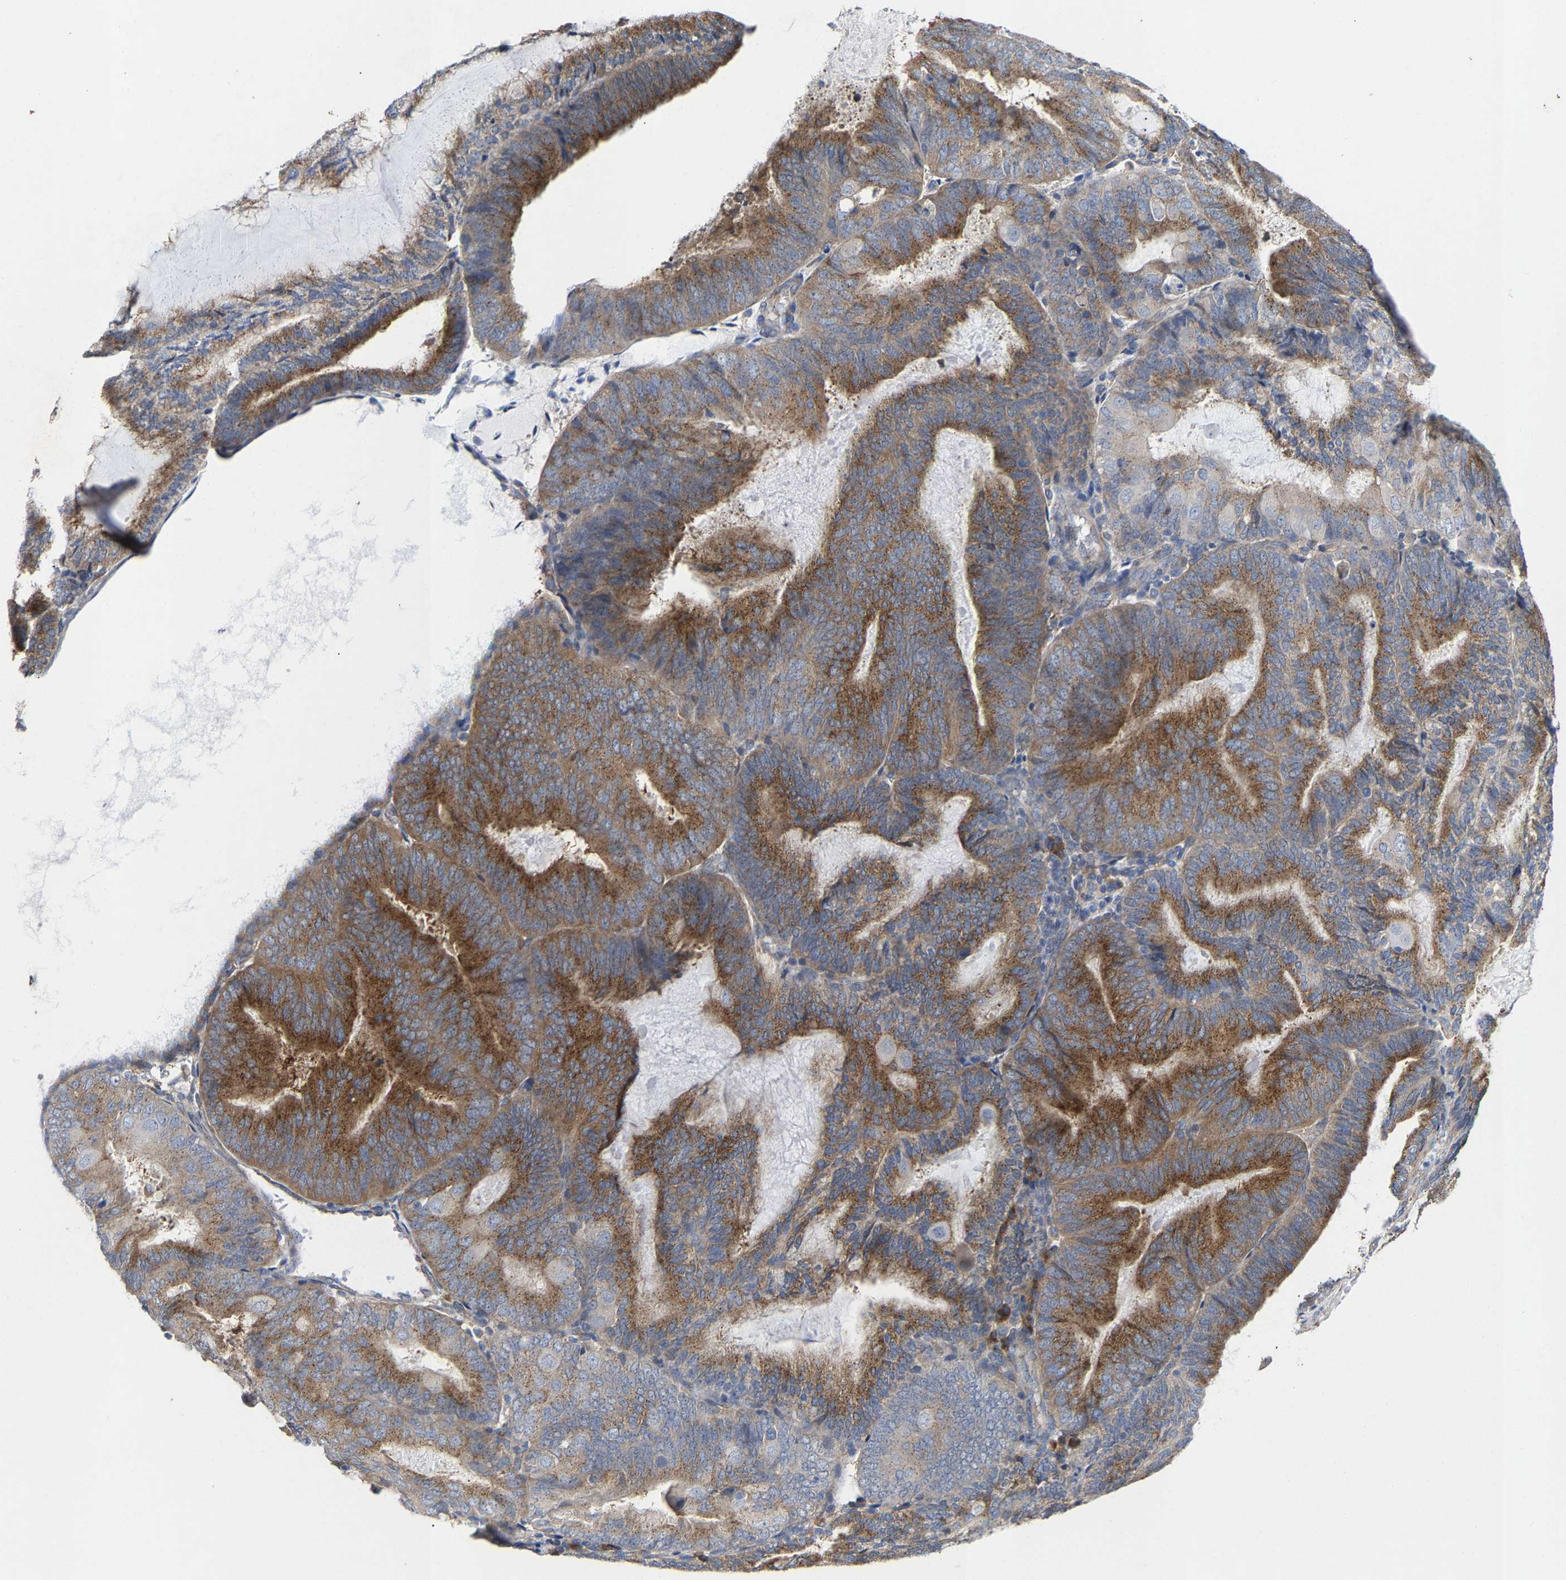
{"staining": {"intensity": "strong", "quantity": ">75%", "location": "cytoplasmic/membranous"}, "tissue": "endometrial cancer", "cell_type": "Tumor cells", "image_type": "cancer", "snomed": [{"axis": "morphology", "description": "Adenocarcinoma, NOS"}, {"axis": "topography", "description": "Endometrium"}], "caption": "The immunohistochemical stain highlights strong cytoplasmic/membranous positivity in tumor cells of endometrial cancer (adenocarcinoma) tissue.", "gene": "PPP1R15A", "patient": {"sex": "female", "age": 81}}